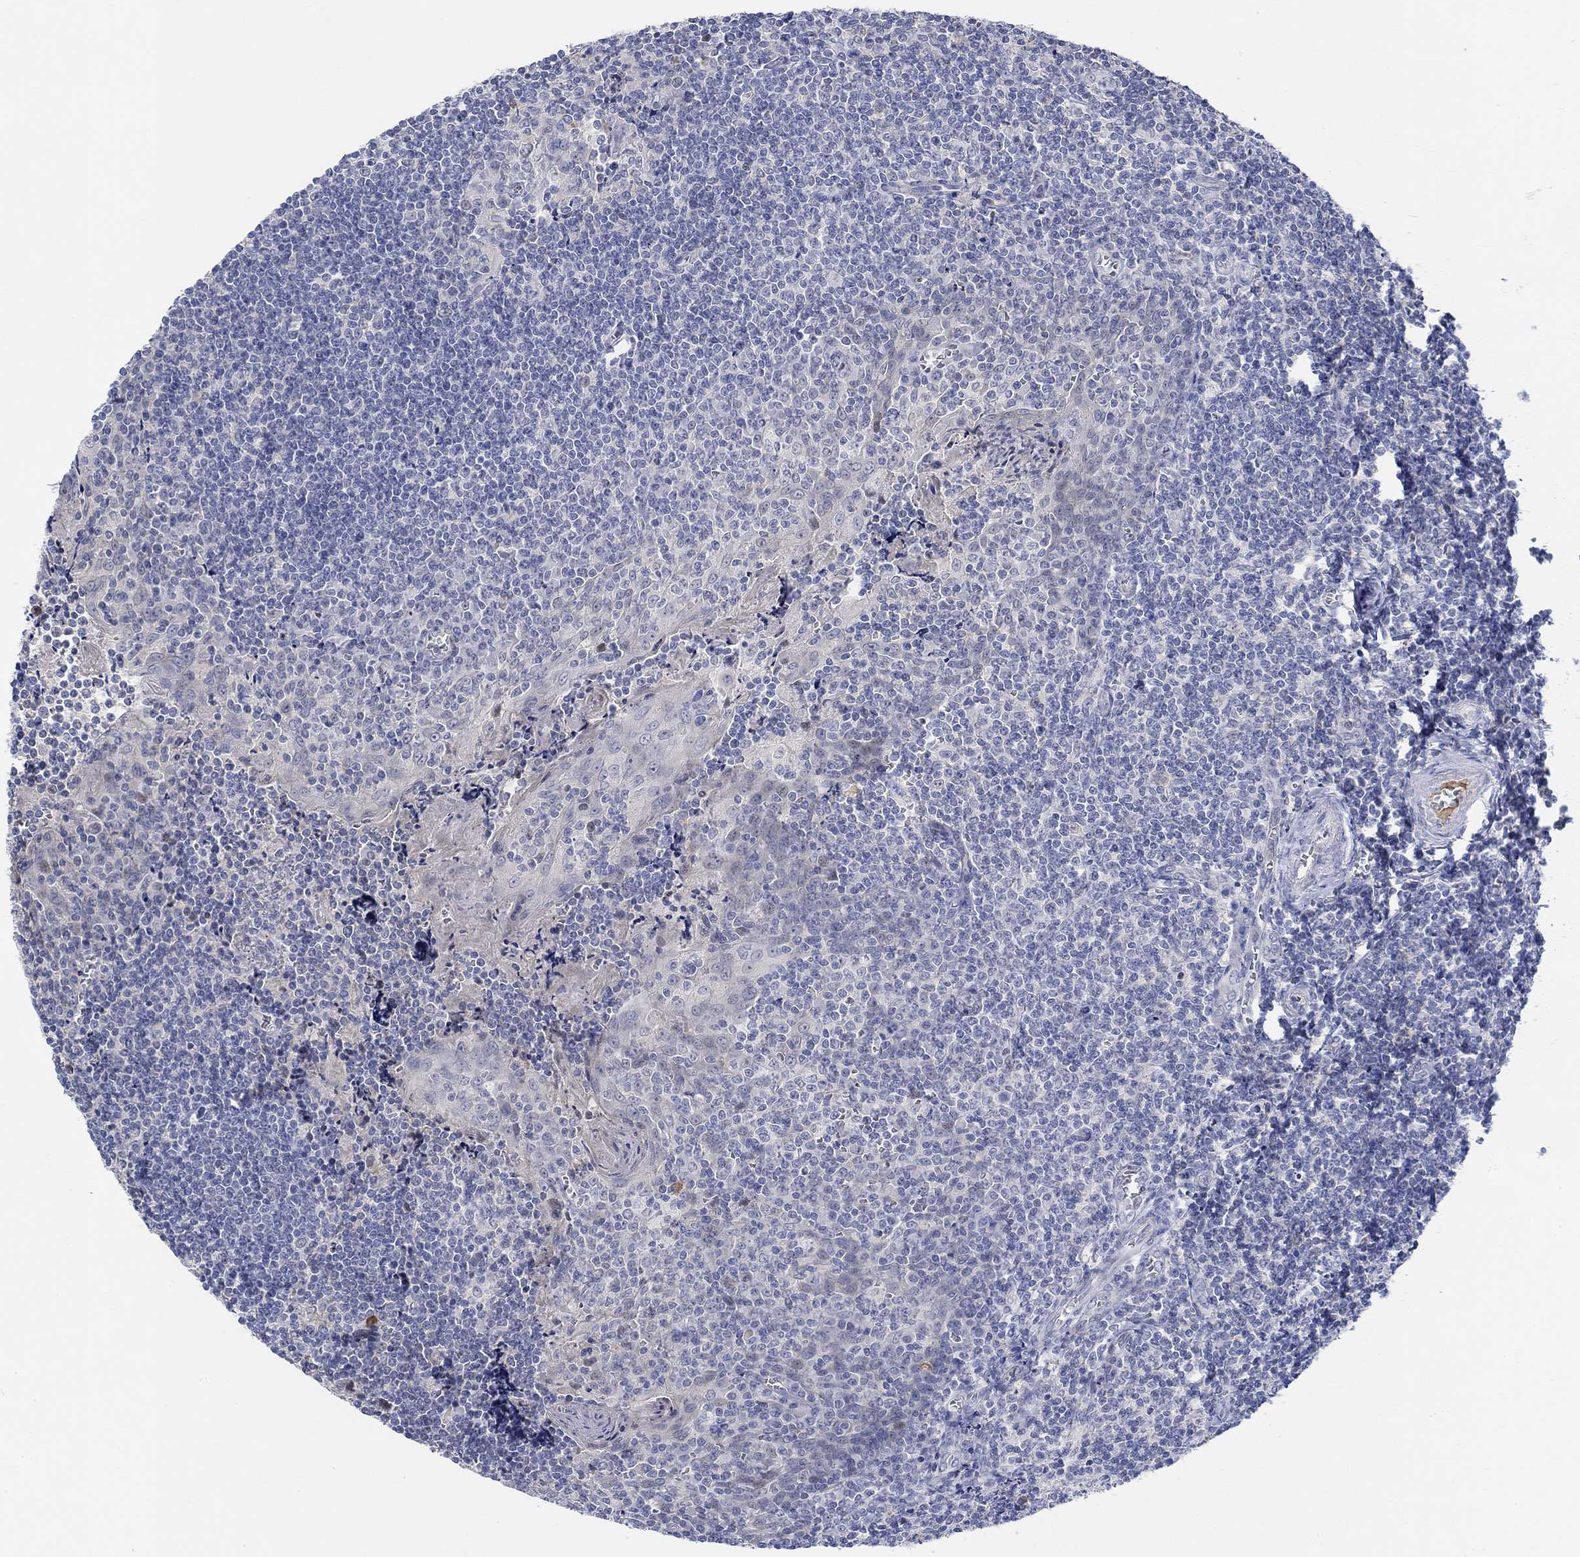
{"staining": {"intensity": "weak", "quantity": "<25%", "location": "cytoplasmic/membranous"}, "tissue": "tonsil", "cell_type": "Germinal center cells", "image_type": "normal", "snomed": [{"axis": "morphology", "description": "Normal tissue, NOS"}, {"axis": "morphology", "description": "Inflammation, NOS"}, {"axis": "topography", "description": "Tonsil"}], "caption": "Immunohistochemistry of benign human tonsil displays no positivity in germinal center cells. (Stains: DAB (3,3'-diaminobenzidine) immunohistochemistry (IHC) with hematoxylin counter stain, Microscopy: brightfield microscopy at high magnification).", "gene": "SNTG2", "patient": {"sex": "female", "age": 31}}